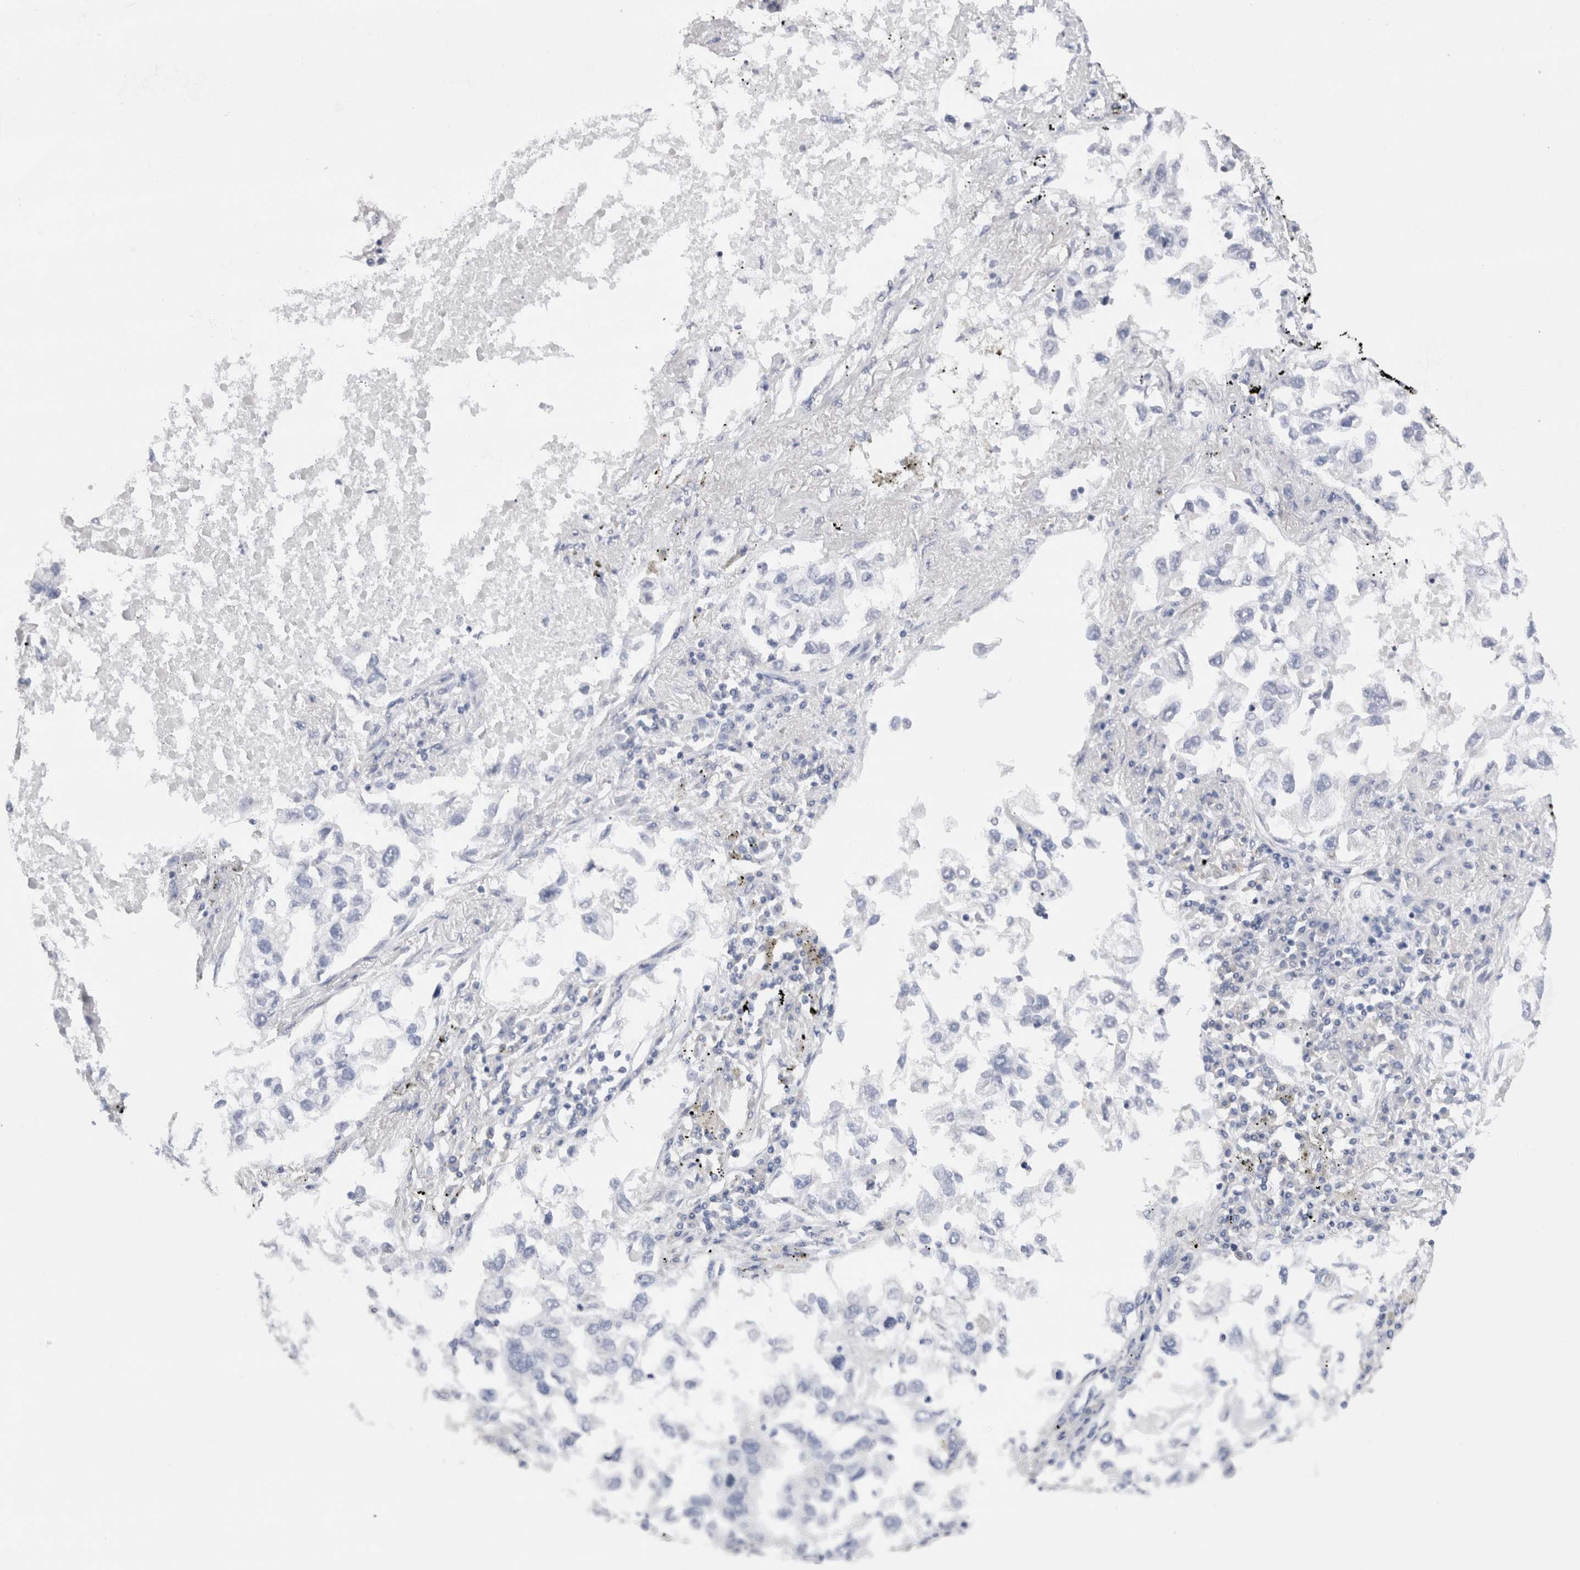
{"staining": {"intensity": "negative", "quantity": "none", "location": "none"}, "tissue": "lung cancer", "cell_type": "Tumor cells", "image_type": "cancer", "snomed": [{"axis": "morphology", "description": "Inflammation, NOS"}, {"axis": "morphology", "description": "Adenocarcinoma, NOS"}, {"axis": "topography", "description": "Lung"}], "caption": "Lung adenocarcinoma stained for a protein using immunohistochemistry displays no staining tumor cells.", "gene": "VCPIP1", "patient": {"sex": "male", "age": 63}}